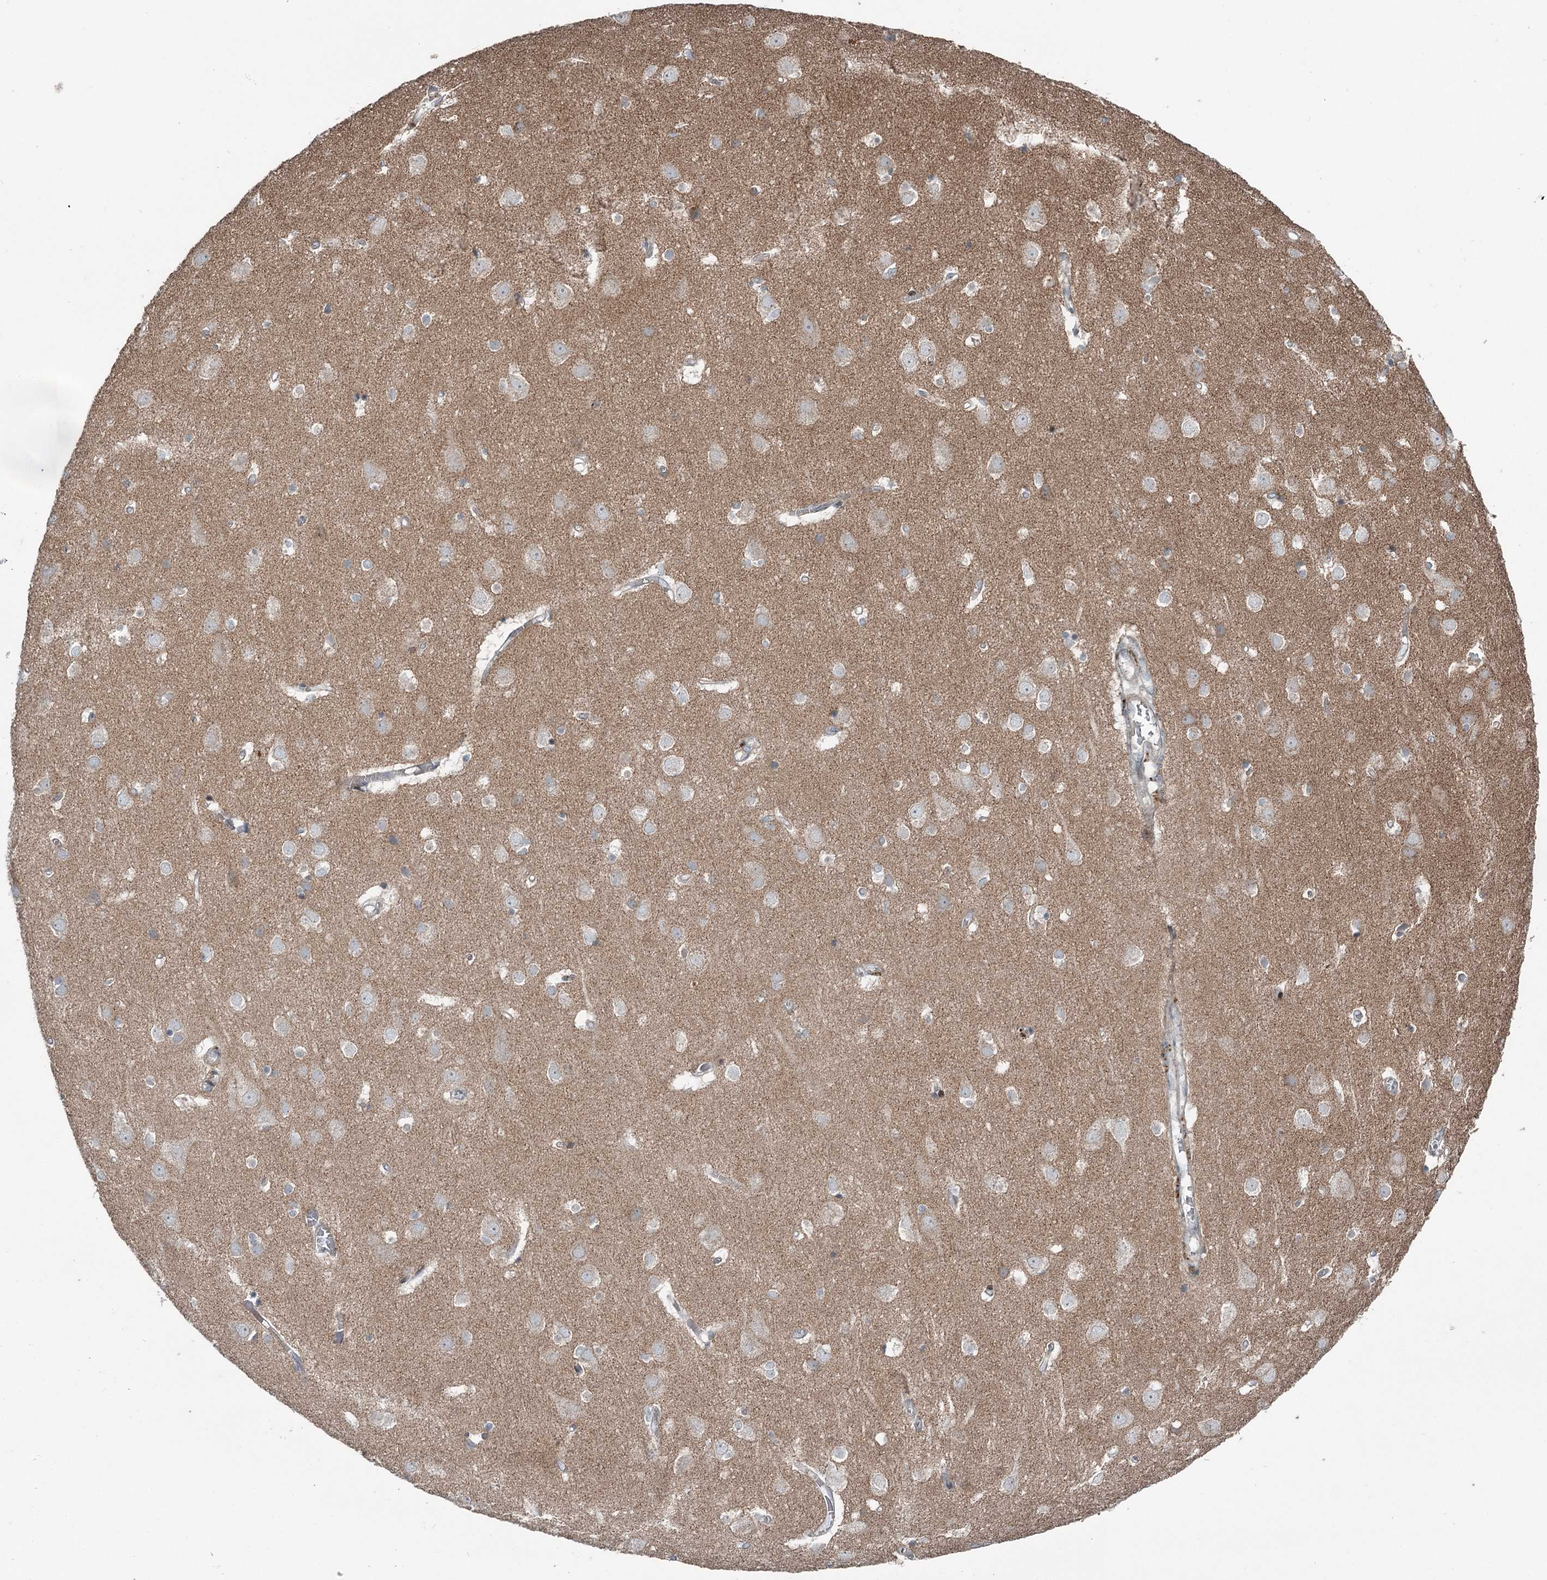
{"staining": {"intensity": "negative", "quantity": "none", "location": "none"}, "tissue": "cerebral cortex", "cell_type": "Endothelial cells", "image_type": "normal", "snomed": [{"axis": "morphology", "description": "Normal tissue, NOS"}, {"axis": "topography", "description": "Cerebral cortex"}], "caption": "The histopathology image demonstrates no significant staining in endothelial cells of cerebral cortex. (IHC, brightfield microscopy, high magnification).", "gene": "RASSF8", "patient": {"sex": "male", "age": 54}}